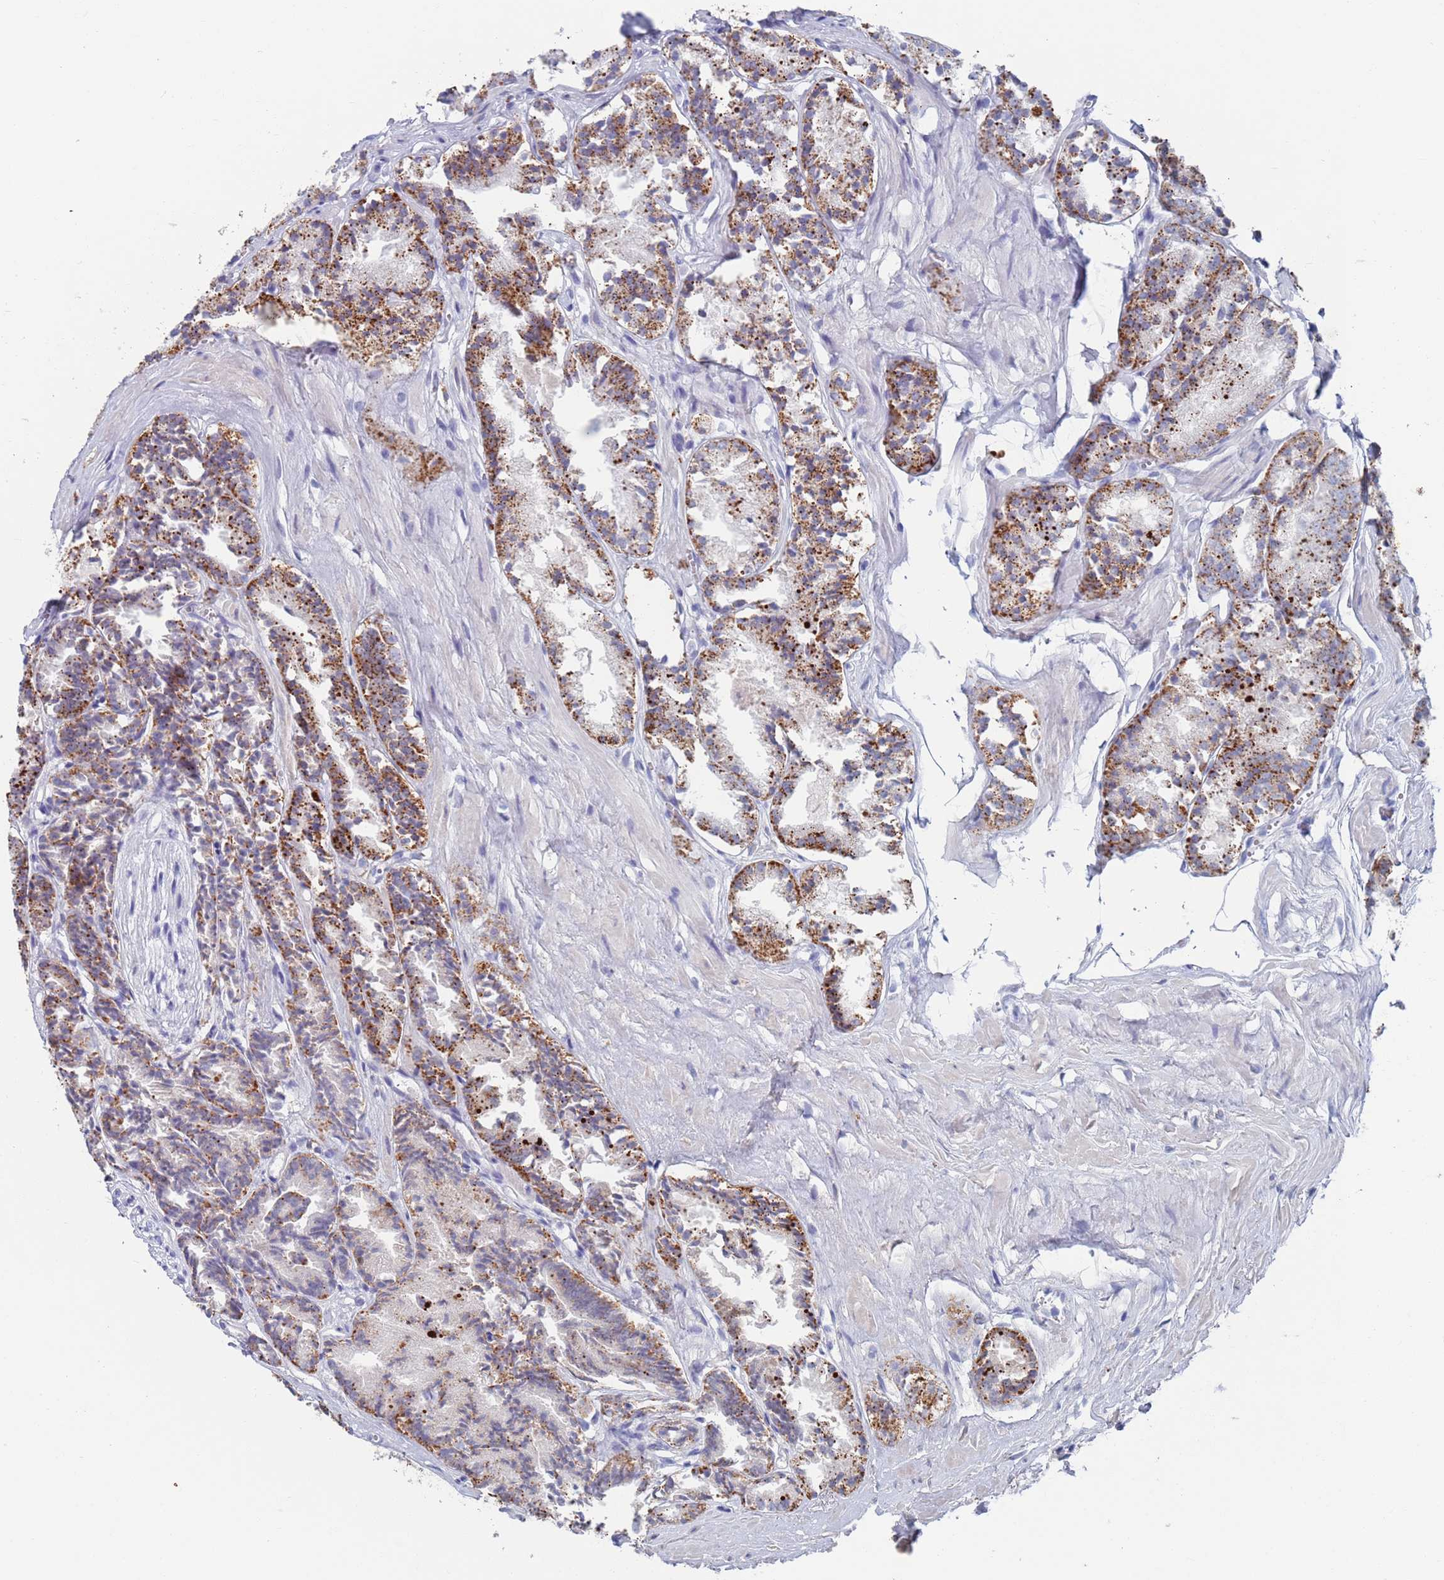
{"staining": {"intensity": "strong", "quantity": ">75%", "location": "cytoplasmic/membranous"}, "tissue": "prostate cancer", "cell_type": "Tumor cells", "image_type": "cancer", "snomed": [{"axis": "morphology", "description": "Adenocarcinoma, High grade"}, {"axis": "topography", "description": "Prostate"}], "caption": "The micrograph demonstrates staining of high-grade adenocarcinoma (prostate), revealing strong cytoplasmic/membranous protein staining (brown color) within tumor cells.", "gene": "FUCA1", "patient": {"sex": "male", "age": 72}}